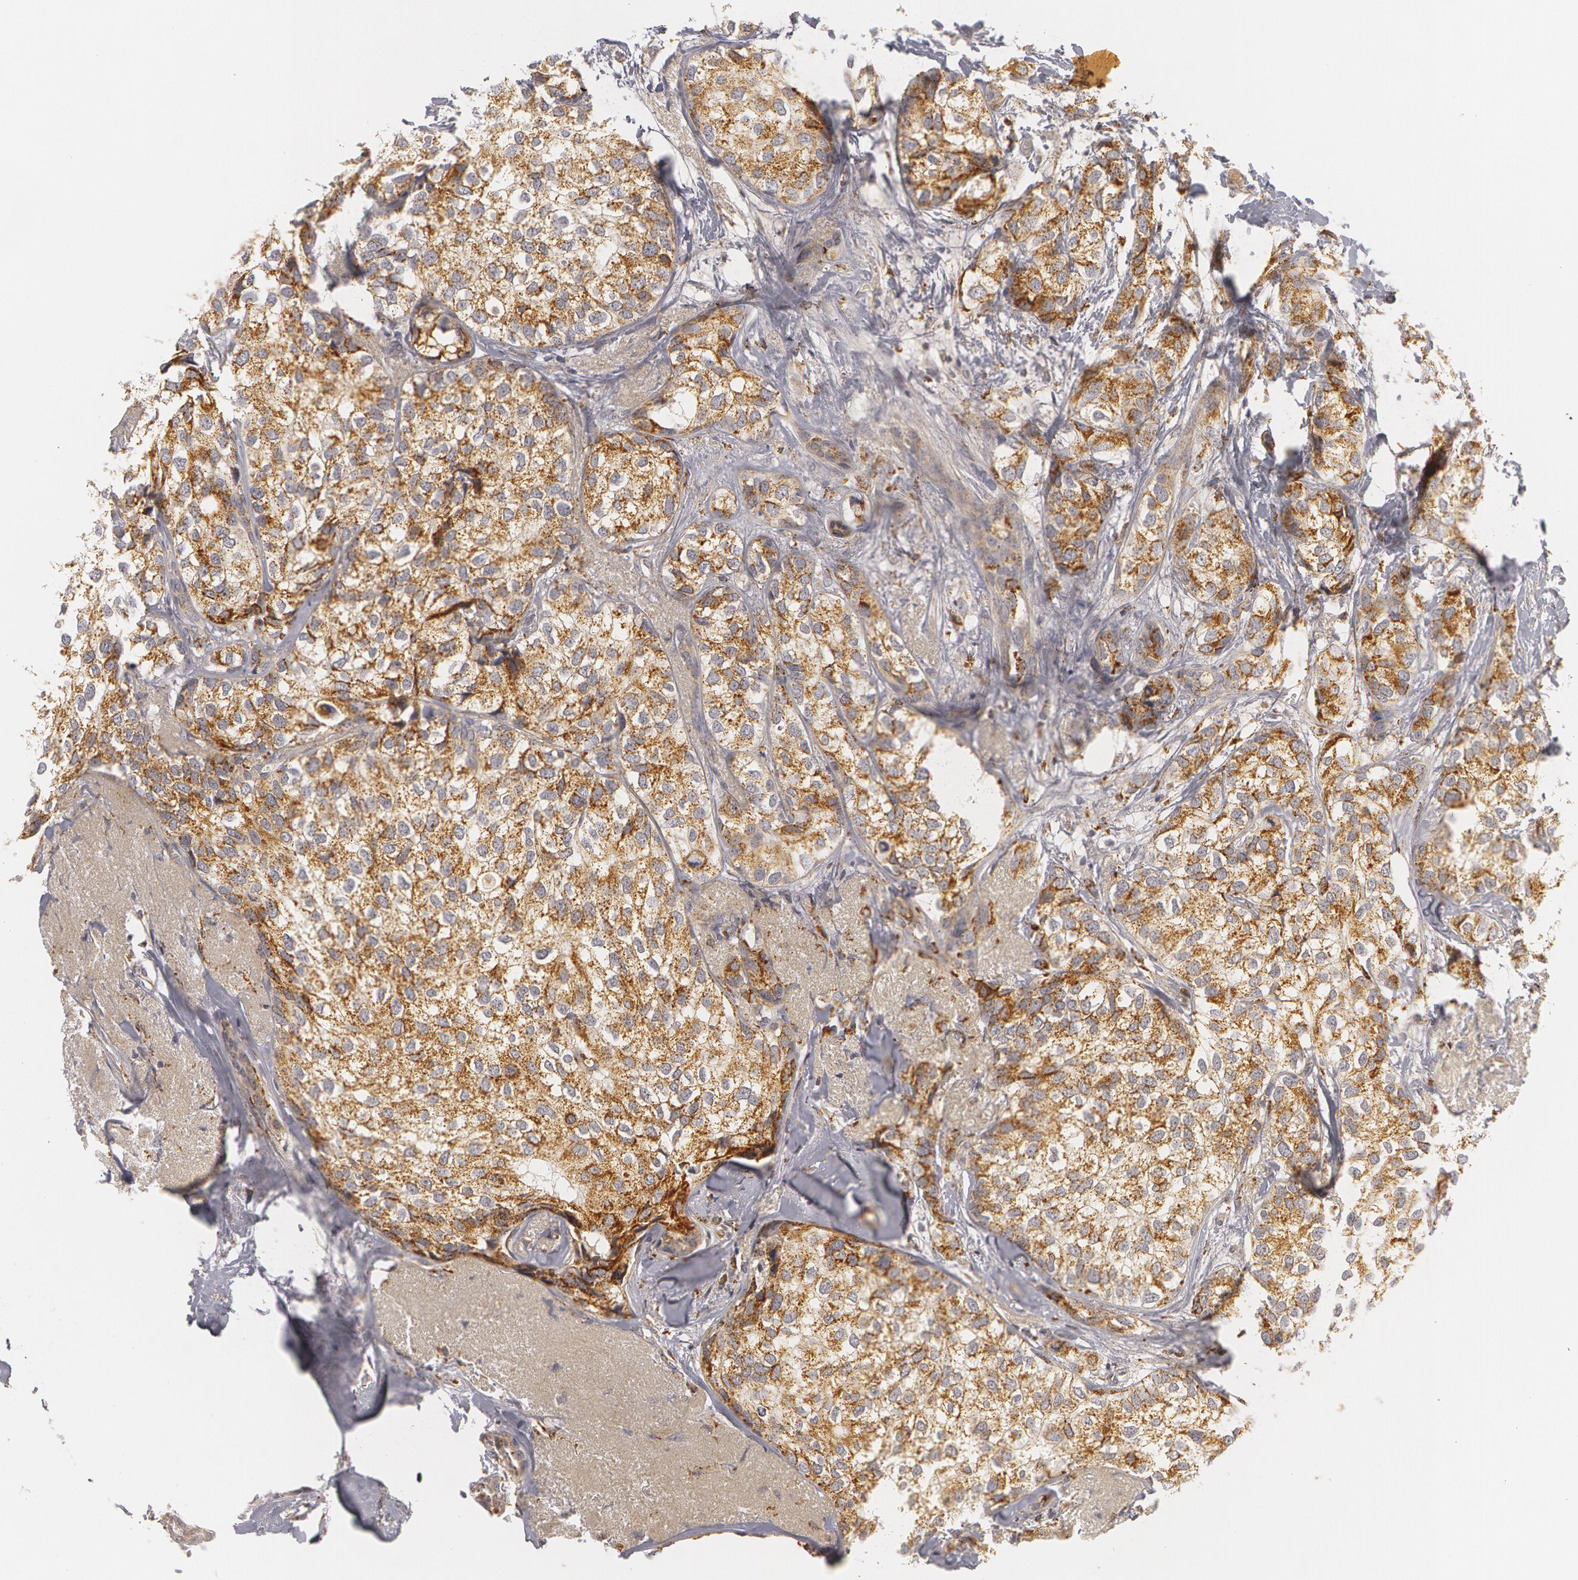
{"staining": {"intensity": "moderate", "quantity": ">75%", "location": "cytoplasmic/membranous"}, "tissue": "breast cancer", "cell_type": "Tumor cells", "image_type": "cancer", "snomed": [{"axis": "morphology", "description": "Duct carcinoma"}, {"axis": "topography", "description": "Breast"}], "caption": "High-power microscopy captured an immunohistochemistry (IHC) micrograph of breast intraductal carcinoma, revealing moderate cytoplasmic/membranous expression in approximately >75% of tumor cells. The protein of interest is shown in brown color, while the nuclei are stained blue.", "gene": "C7", "patient": {"sex": "female", "age": 68}}